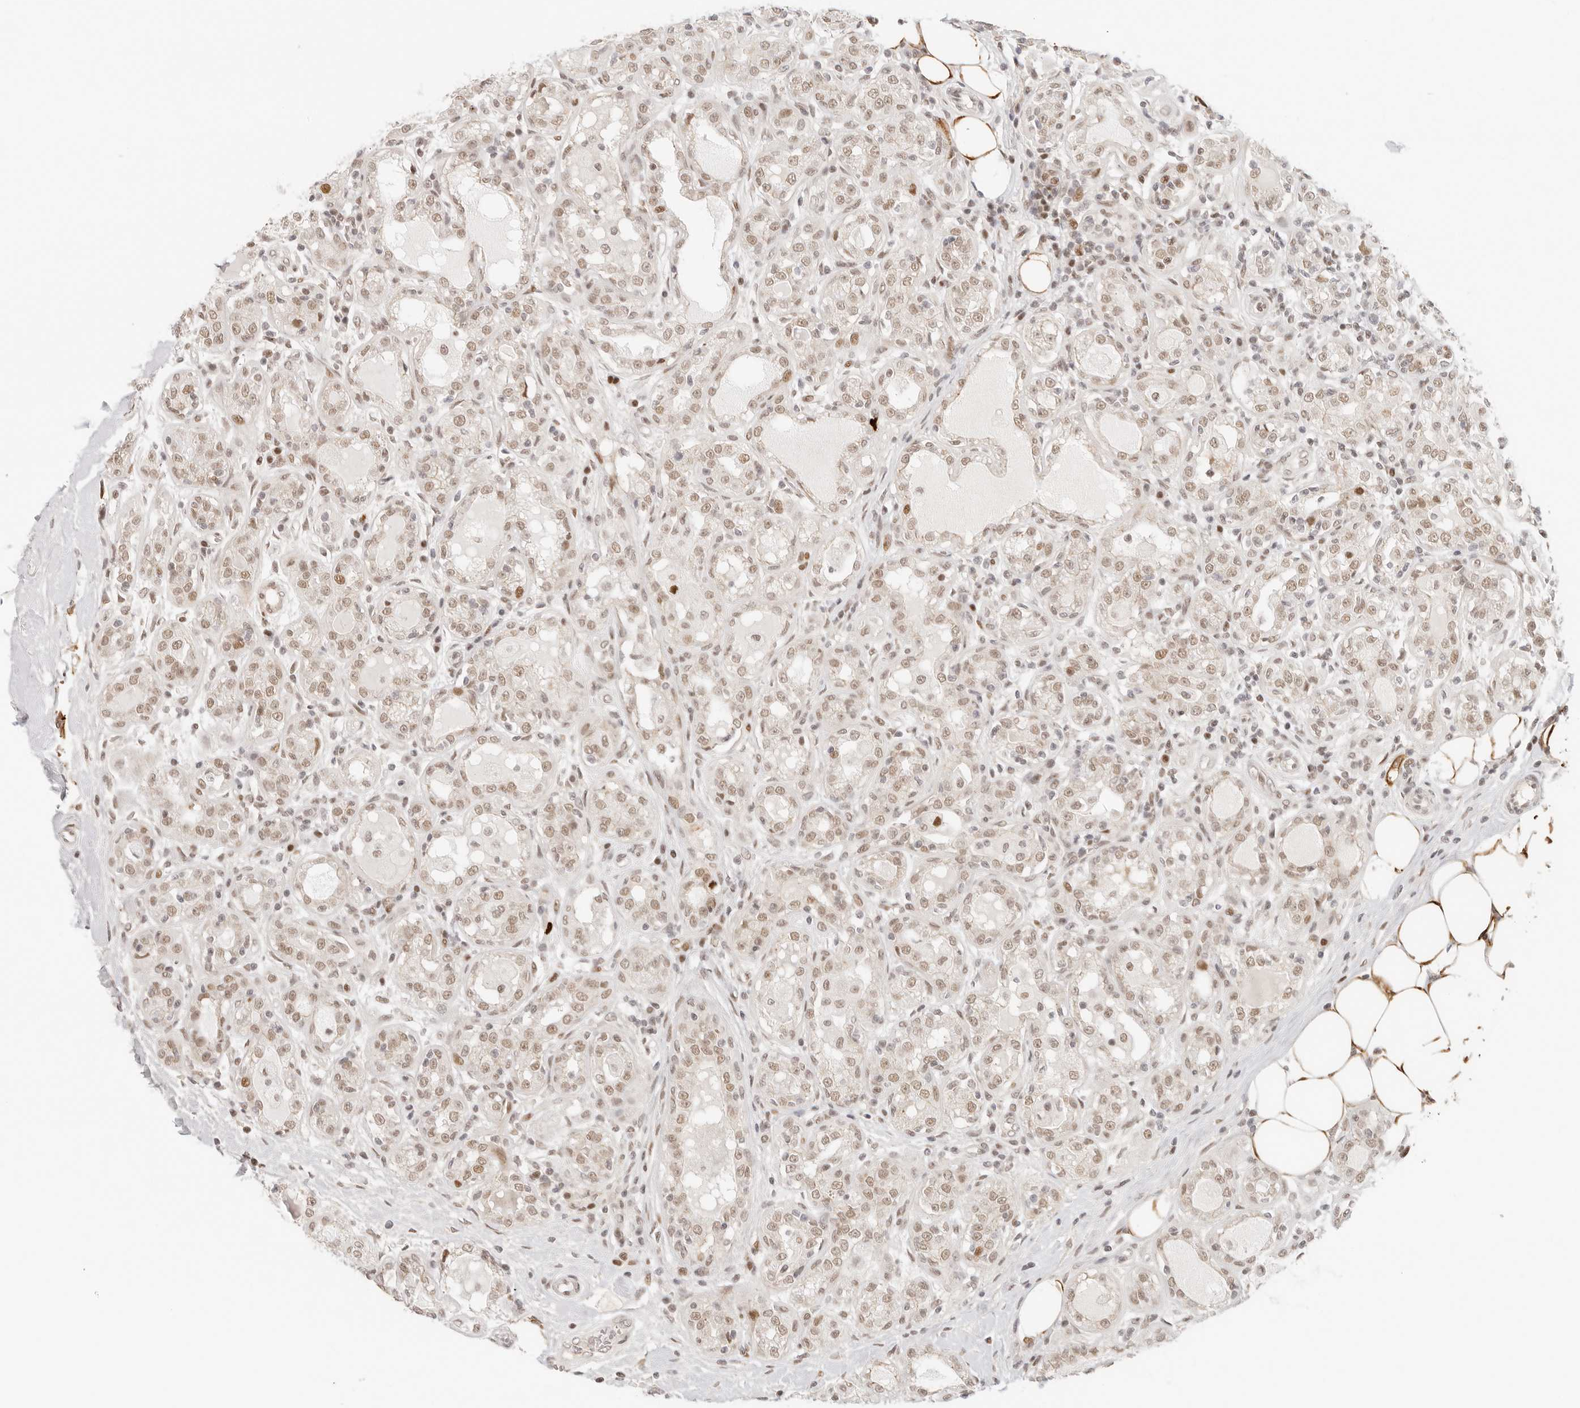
{"staining": {"intensity": "weak", "quantity": ">75%", "location": "nuclear"}, "tissue": "breast cancer", "cell_type": "Tumor cells", "image_type": "cancer", "snomed": [{"axis": "morphology", "description": "Duct carcinoma"}, {"axis": "topography", "description": "Breast"}], "caption": "Human breast intraductal carcinoma stained for a protein (brown) demonstrates weak nuclear positive staining in about >75% of tumor cells.", "gene": "HOXC5", "patient": {"sex": "female", "age": 27}}